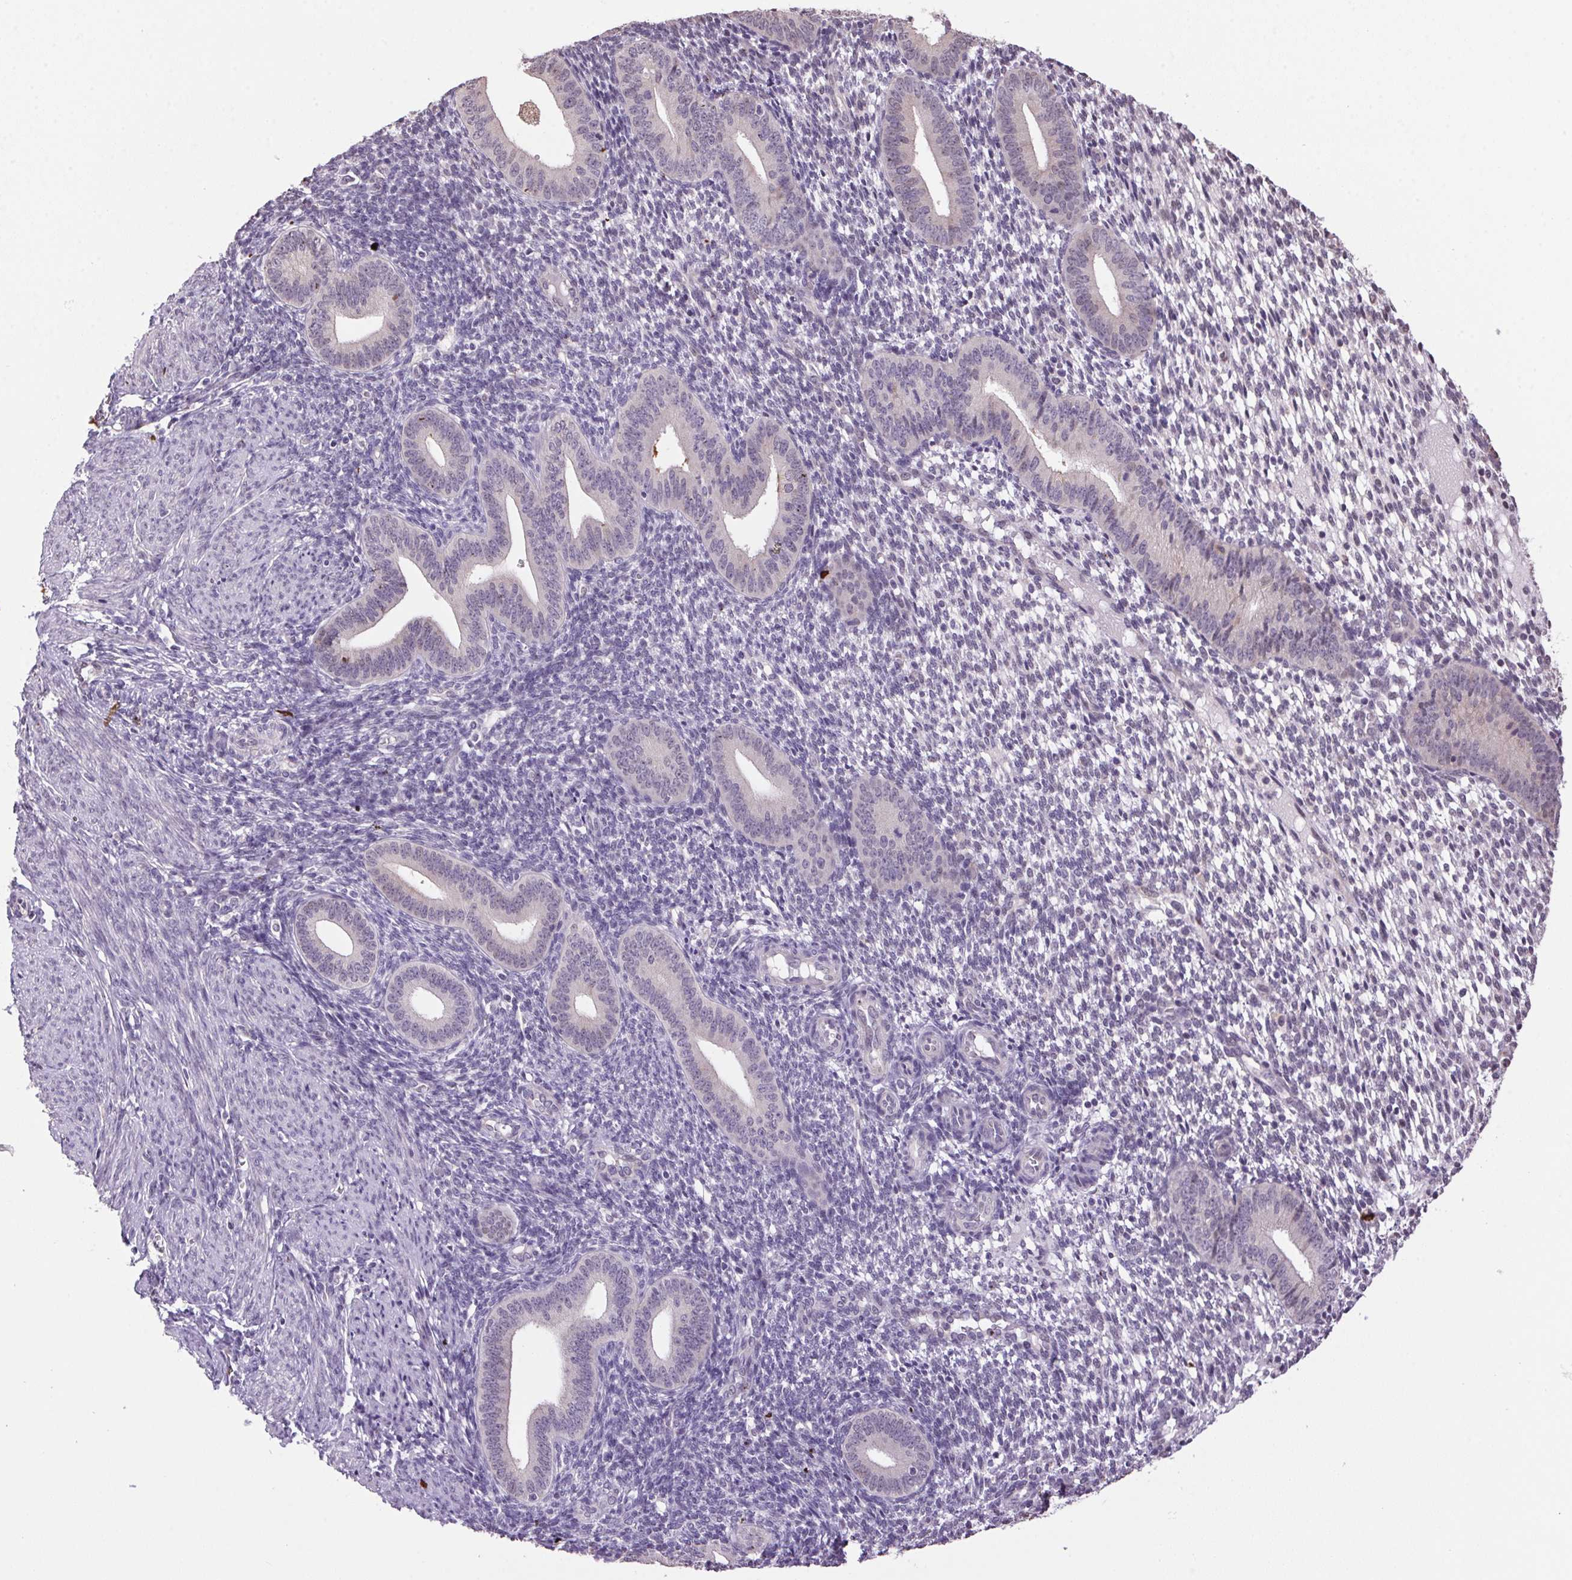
{"staining": {"intensity": "negative", "quantity": "none", "location": "none"}, "tissue": "endometrium", "cell_type": "Cells in endometrial stroma", "image_type": "normal", "snomed": [{"axis": "morphology", "description": "Normal tissue, NOS"}, {"axis": "topography", "description": "Endometrium"}], "caption": "A histopathology image of endometrium stained for a protein demonstrates no brown staining in cells in endometrial stroma.", "gene": "VWA3B", "patient": {"sex": "female", "age": 40}}